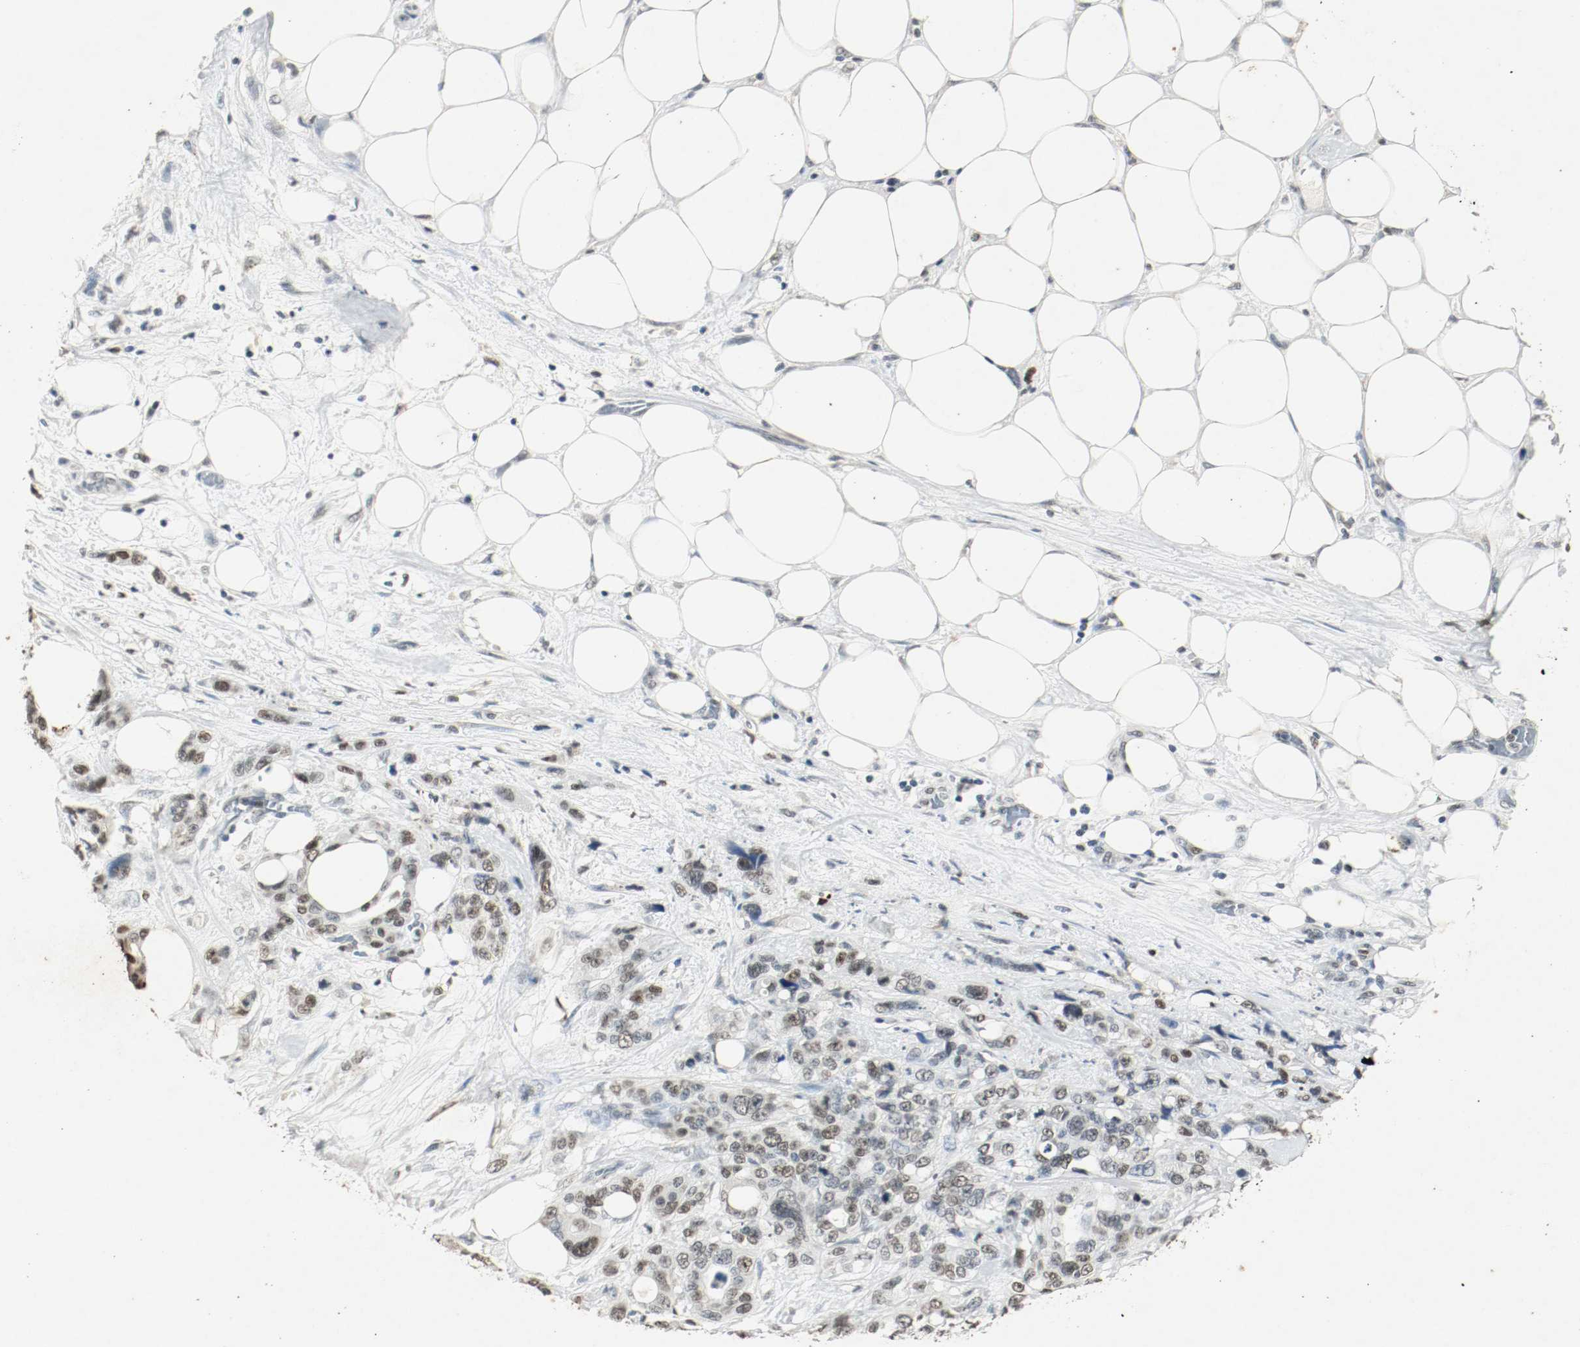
{"staining": {"intensity": "moderate", "quantity": ">75%", "location": "nuclear"}, "tissue": "pancreatic cancer", "cell_type": "Tumor cells", "image_type": "cancer", "snomed": [{"axis": "morphology", "description": "Adenocarcinoma, NOS"}, {"axis": "topography", "description": "Pancreas"}], "caption": "Adenocarcinoma (pancreatic) stained with DAB IHC displays medium levels of moderate nuclear staining in about >75% of tumor cells.", "gene": "DNMT1", "patient": {"sex": "male", "age": 46}}